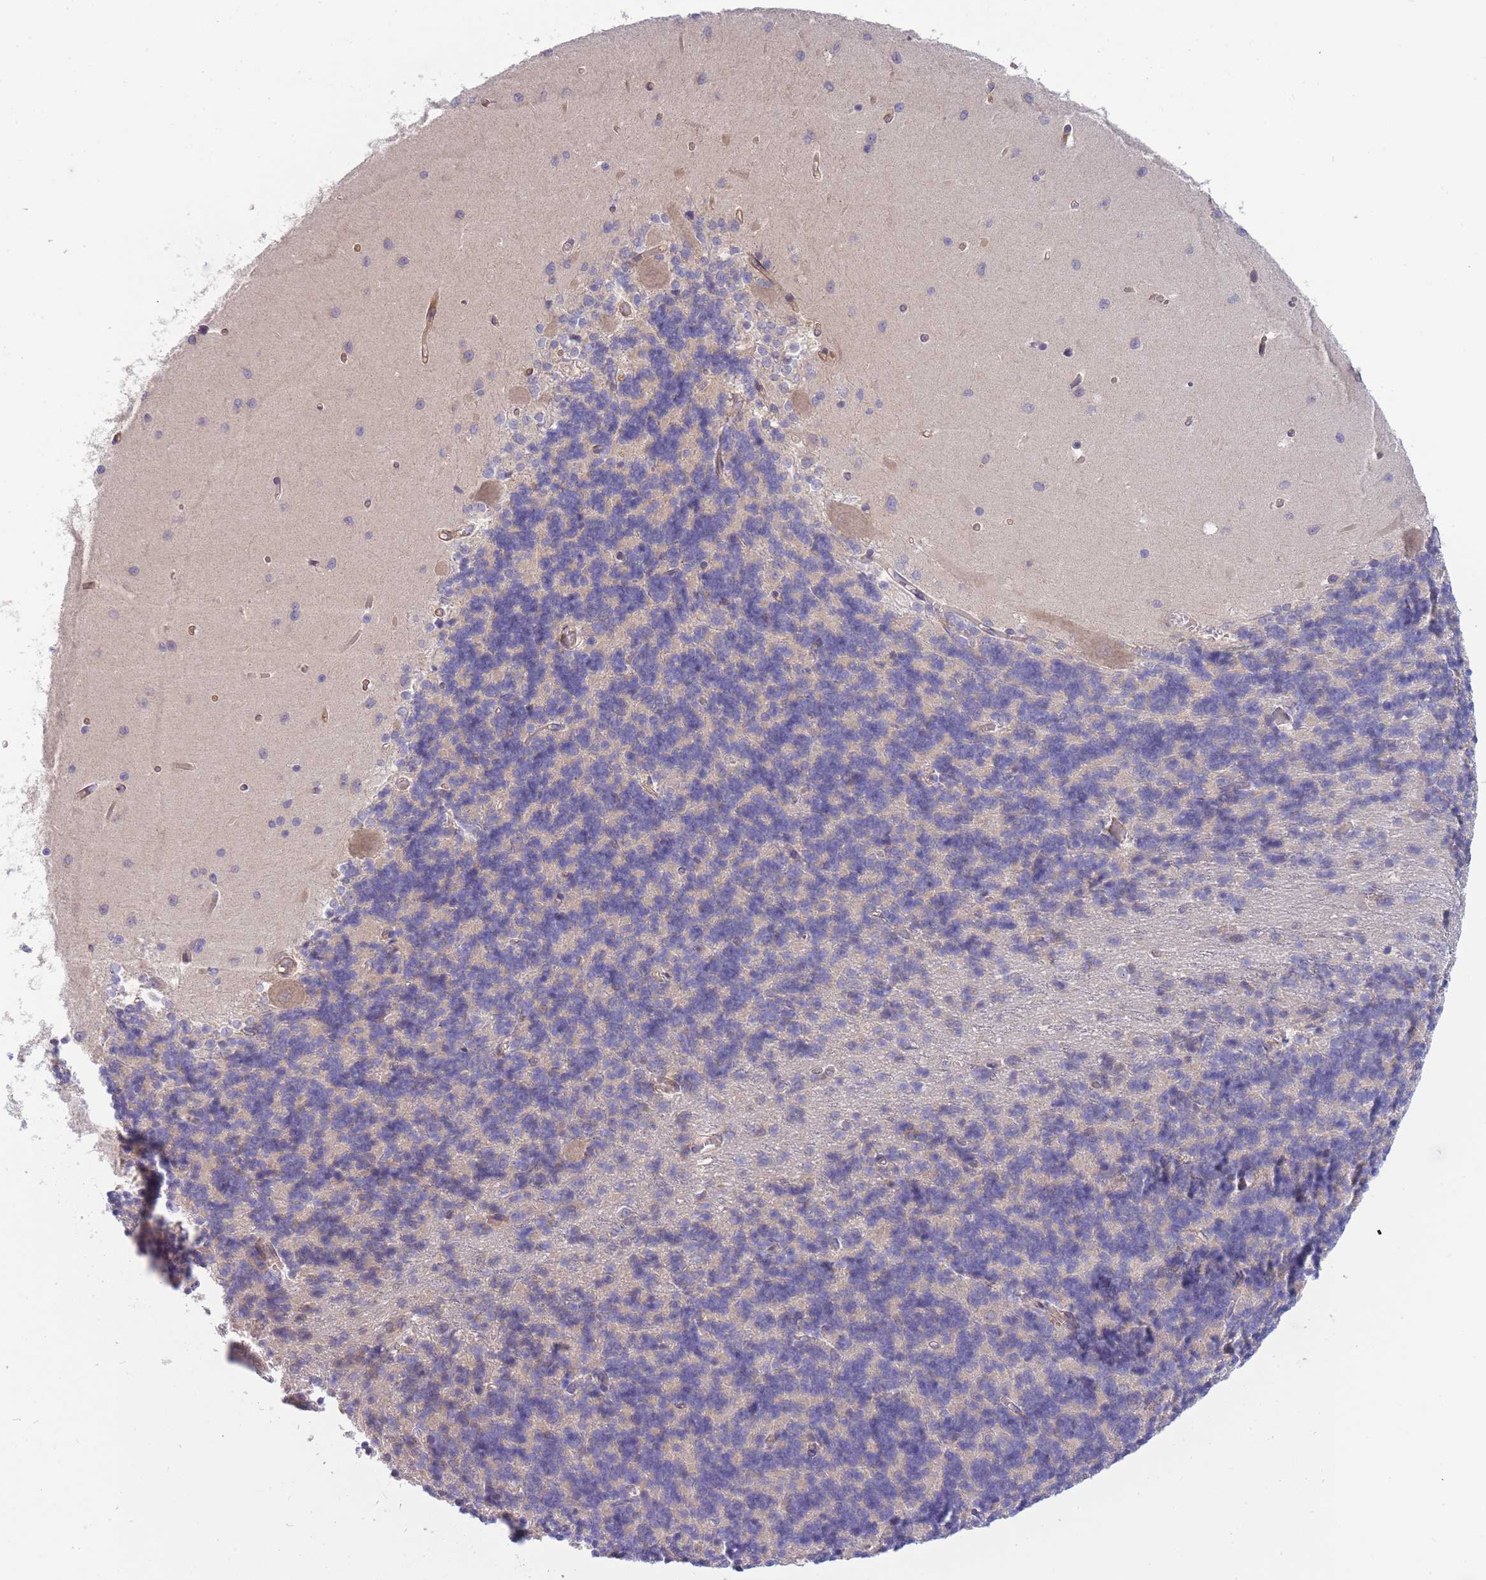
{"staining": {"intensity": "negative", "quantity": "none", "location": "none"}, "tissue": "cerebellum", "cell_type": "Cells in granular layer", "image_type": "normal", "snomed": [{"axis": "morphology", "description": "Normal tissue, NOS"}, {"axis": "topography", "description": "Cerebellum"}], "caption": "Immunohistochemistry histopathology image of unremarkable cerebellum stained for a protein (brown), which exhibits no staining in cells in granular layer.", "gene": "NDUFAF5", "patient": {"sex": "male", "age": 37}}